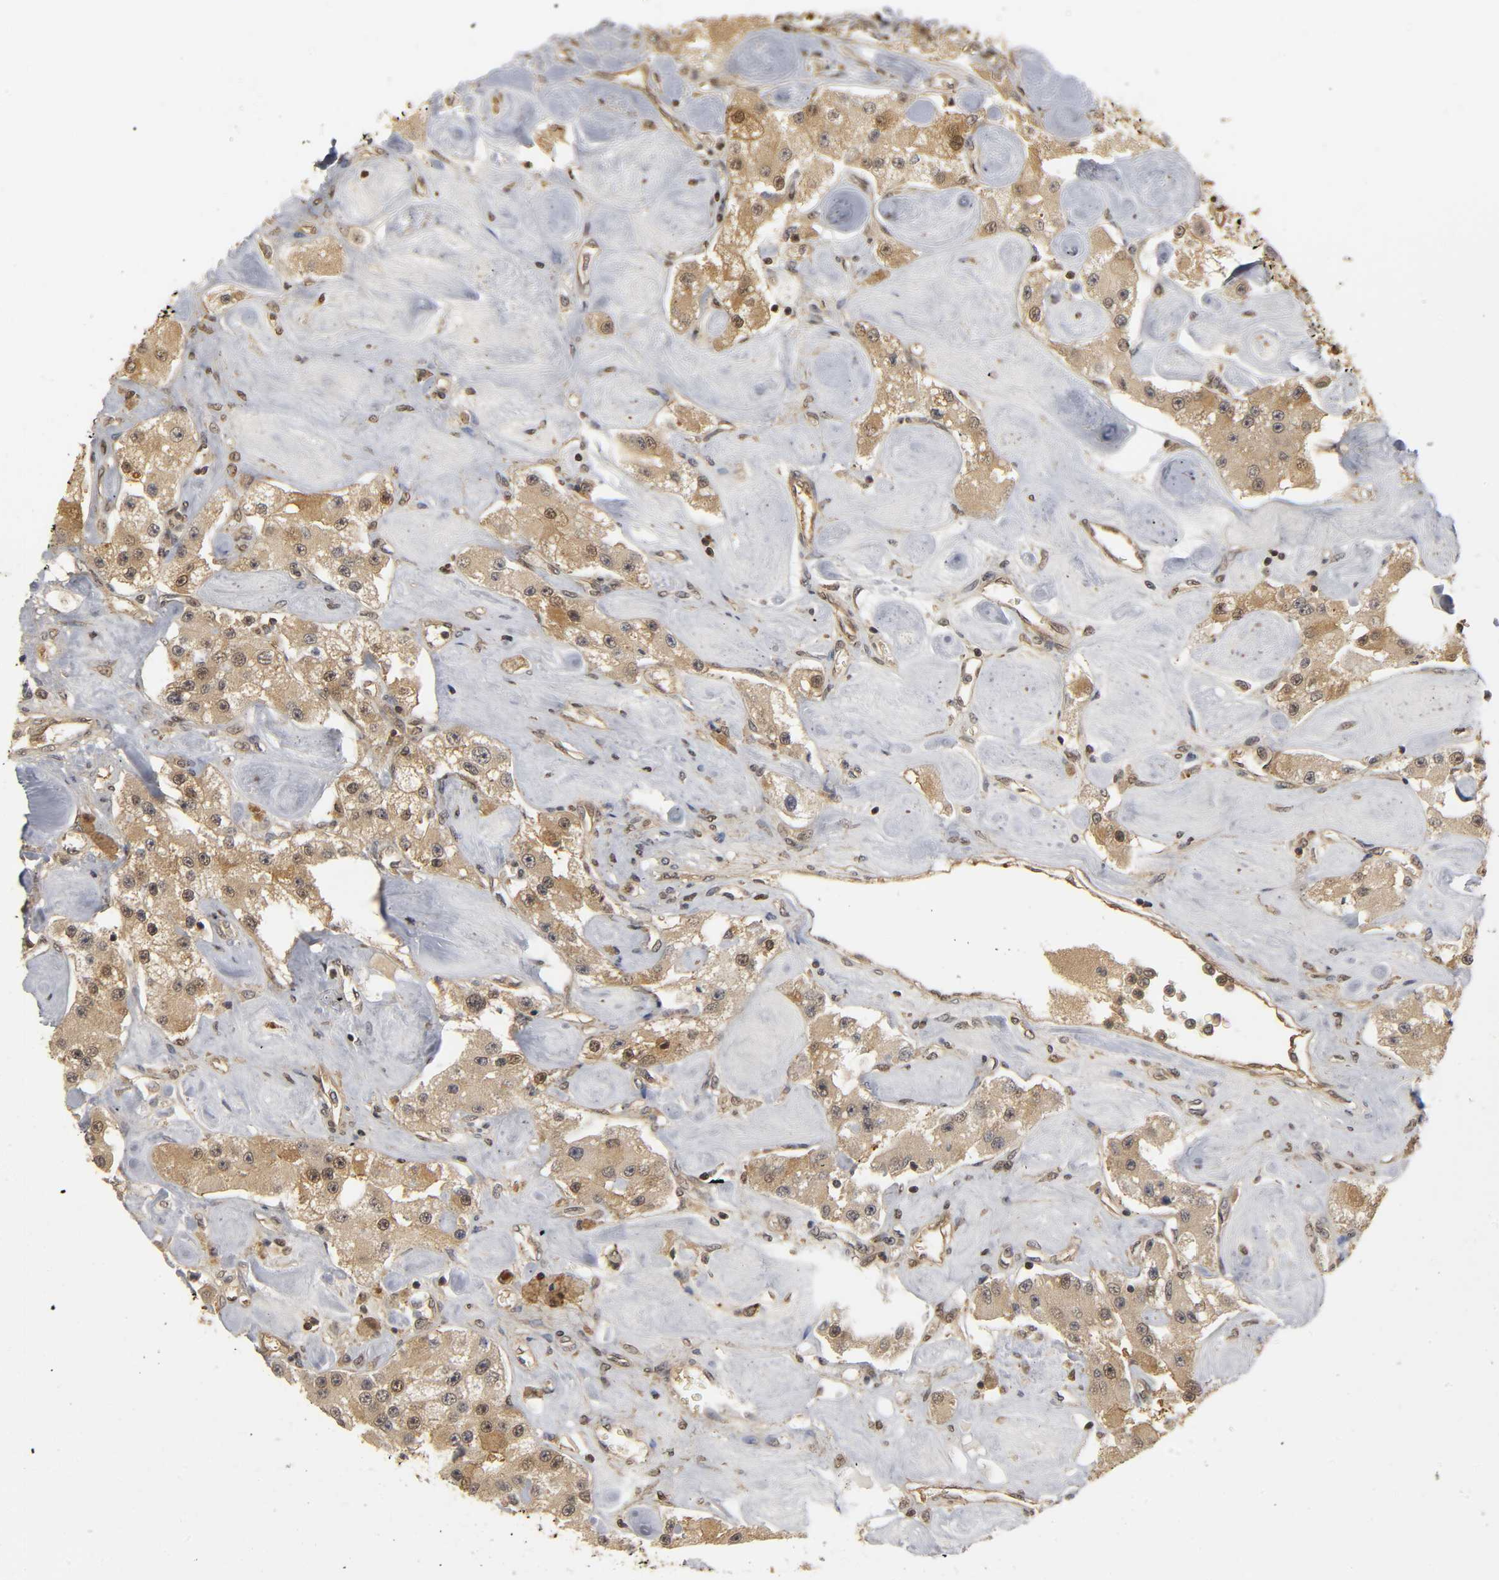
{"staining": {"intensity": "moderate", "quantity": ">75%", "location": "cytoplasmic/membranous,nuclear"}, "tissue": "carcinoid", "cell_type": "Tumor cells", "image_type": "cancer", "snomed": [{"axis": "morphology", "description": "Carcinoid, malignant, NOS"}, {"axis": "topography", "description": "Pancreas"}], "caption": "Human carcinoid stained with a brown dye reveals moderate cytoplasmic/membranous and nuclear positive staining in about >75% of tumor cells.", "gene": "PARK7", "patient": {"sex": "male", "age": 41}}